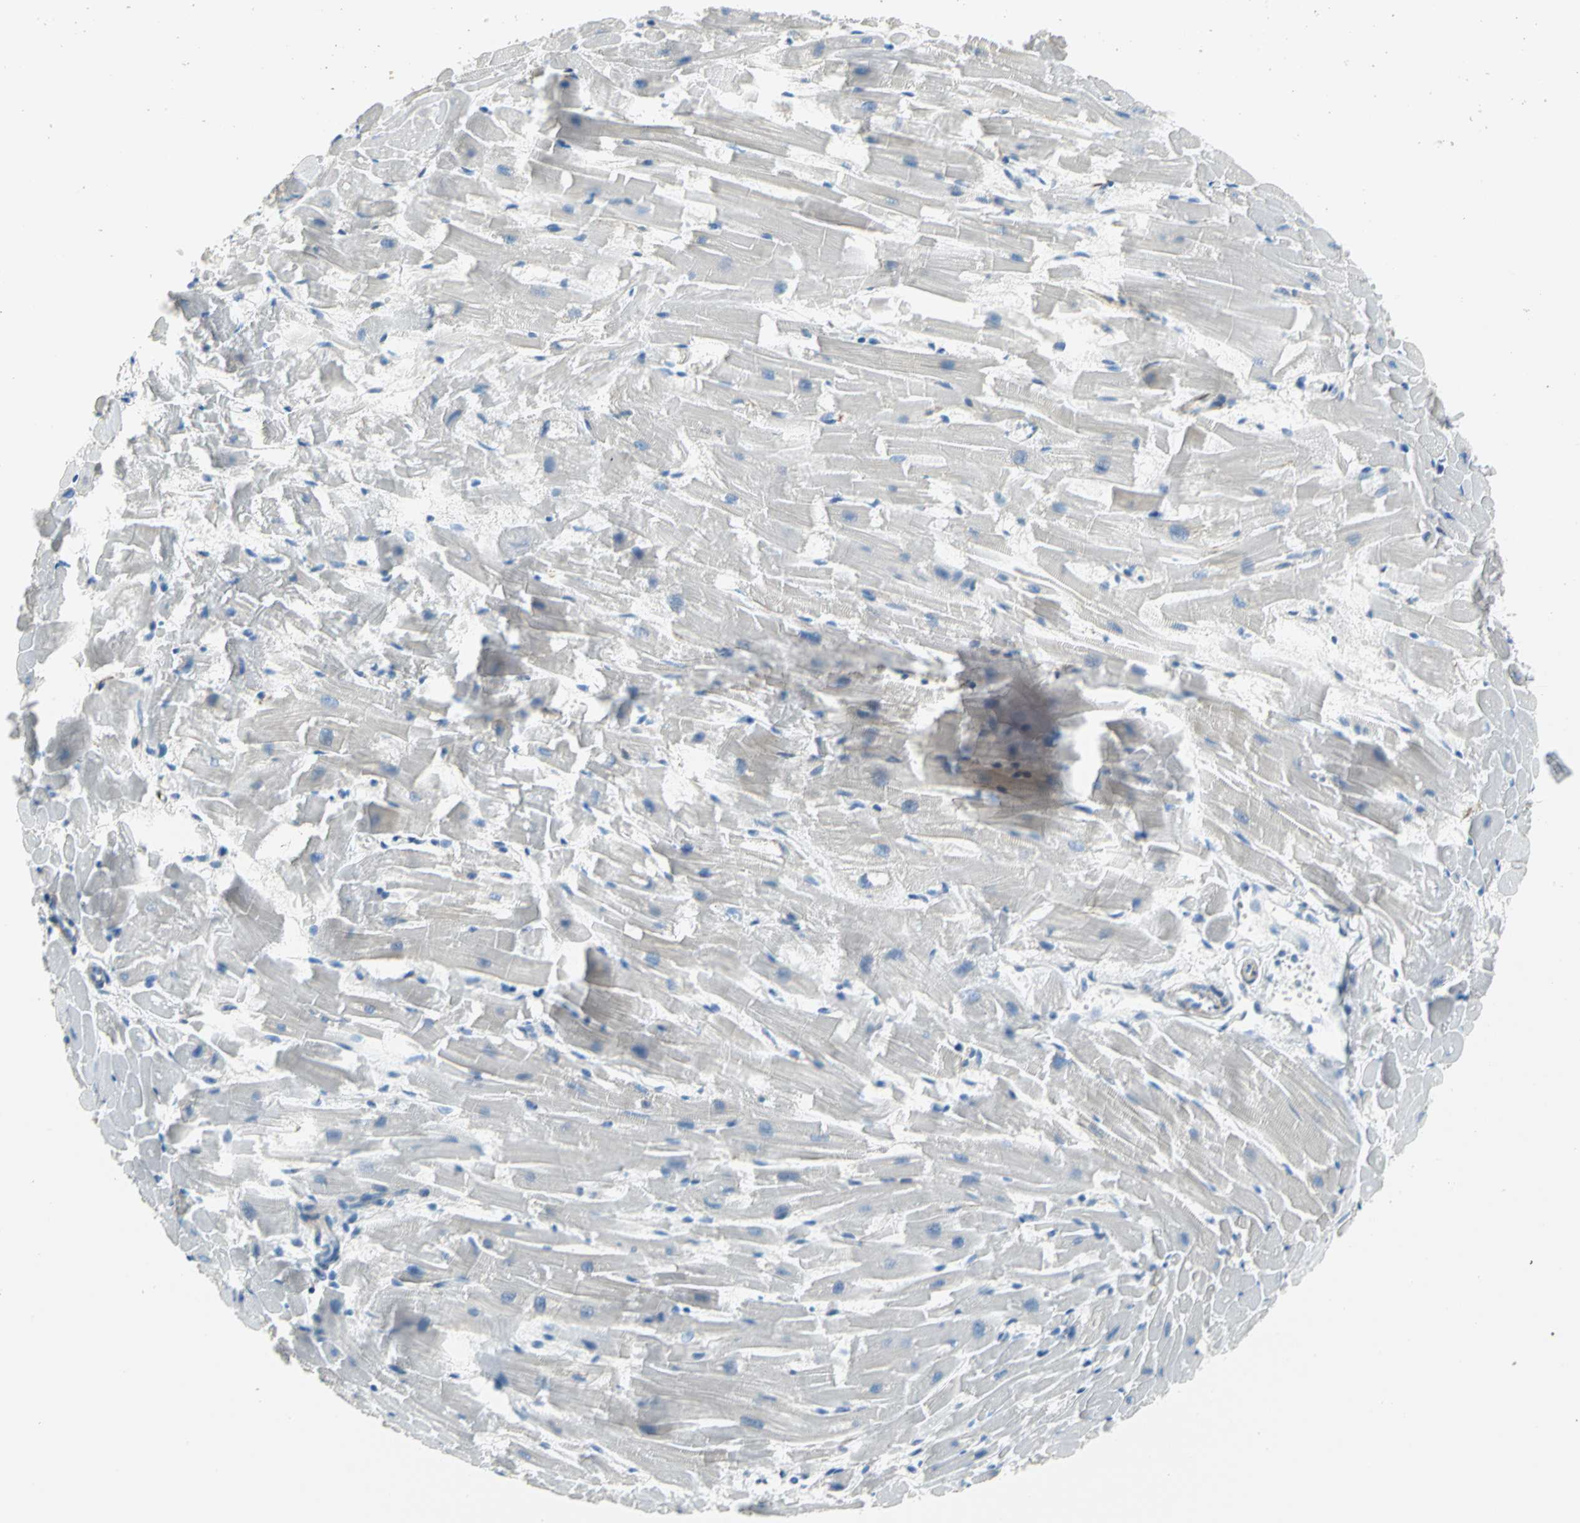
{"staining": {"intensity": "negative", "quantity": "none", "location": "none"}, "tissue": "heart muscle", "cell_type": "Cardiomyocytes", "image_type": "normal", "snomed": [{"axis": "morphology", "description": "Normal tissue, NOS"}, {"axis": "topography", "description": "Heart"}], "caption": "Human heart muscle stained for a protein using immunohistochemistry (IHC) displays no positivity in cardiomyocytes.", "gene": "ALOX15", "patient": {"sex": "female", "age": 19}}